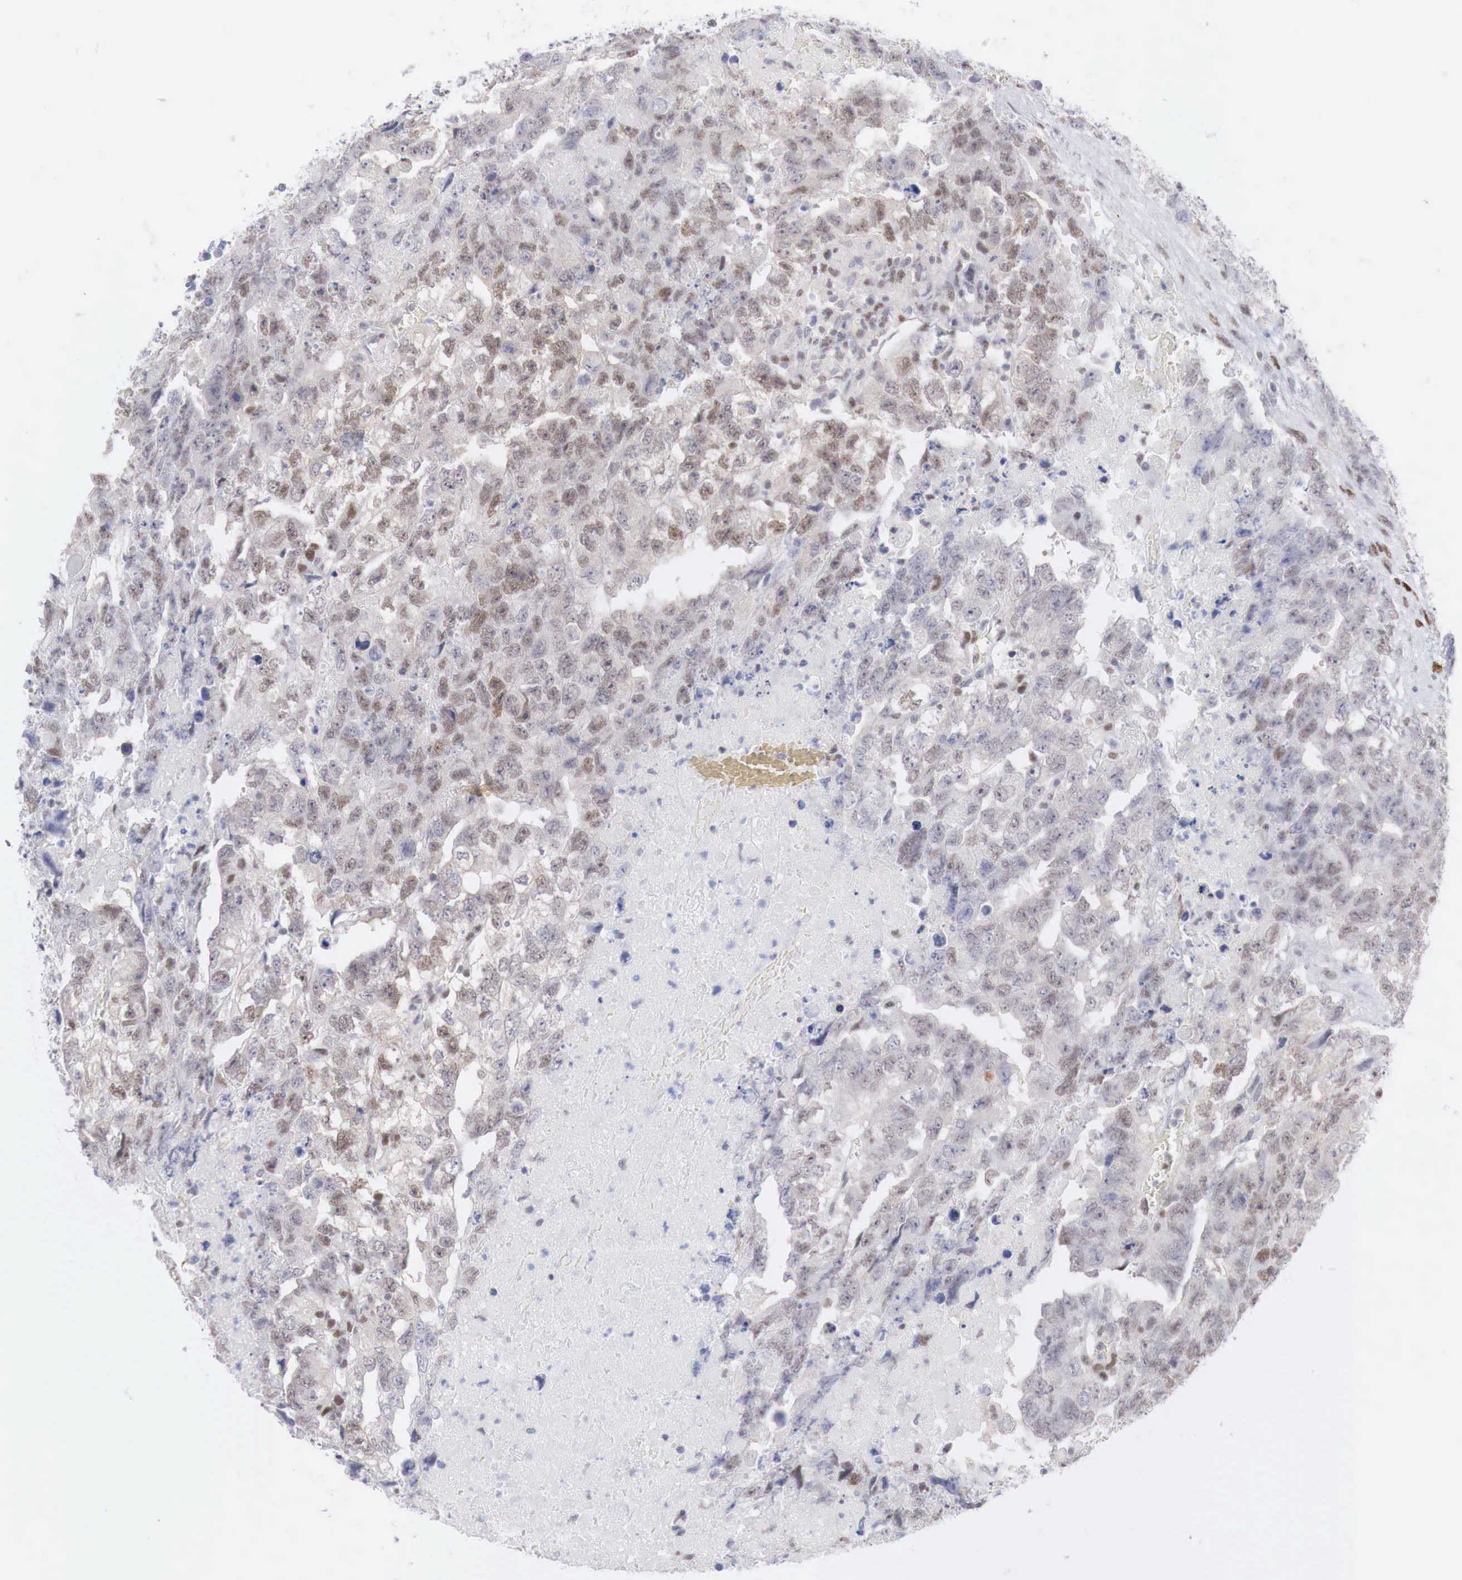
{"staining": {"intensity": "moderate", "quantity": ">75%", "location": "nuclear"}, "tissue": "testis cancer", "cell_type": "Tumor cells", "image_type": "cancer", "snomed": [{"axis": "morphology", "description": "Carcinoma, Embryonal, NOS"}, {"axis": "topography", "description": "Testis"}], "caption": "DAB immunohistochemical staining of embryonal carcinoma (testis) demonstrates moderate nuclear protein expression in about >75% of tumor cells. (DAB IHC, brown staining for protein, blue staining for nuclei).", "gene": "FOXP2", "patient": {"sex": "male", "age": 36}}